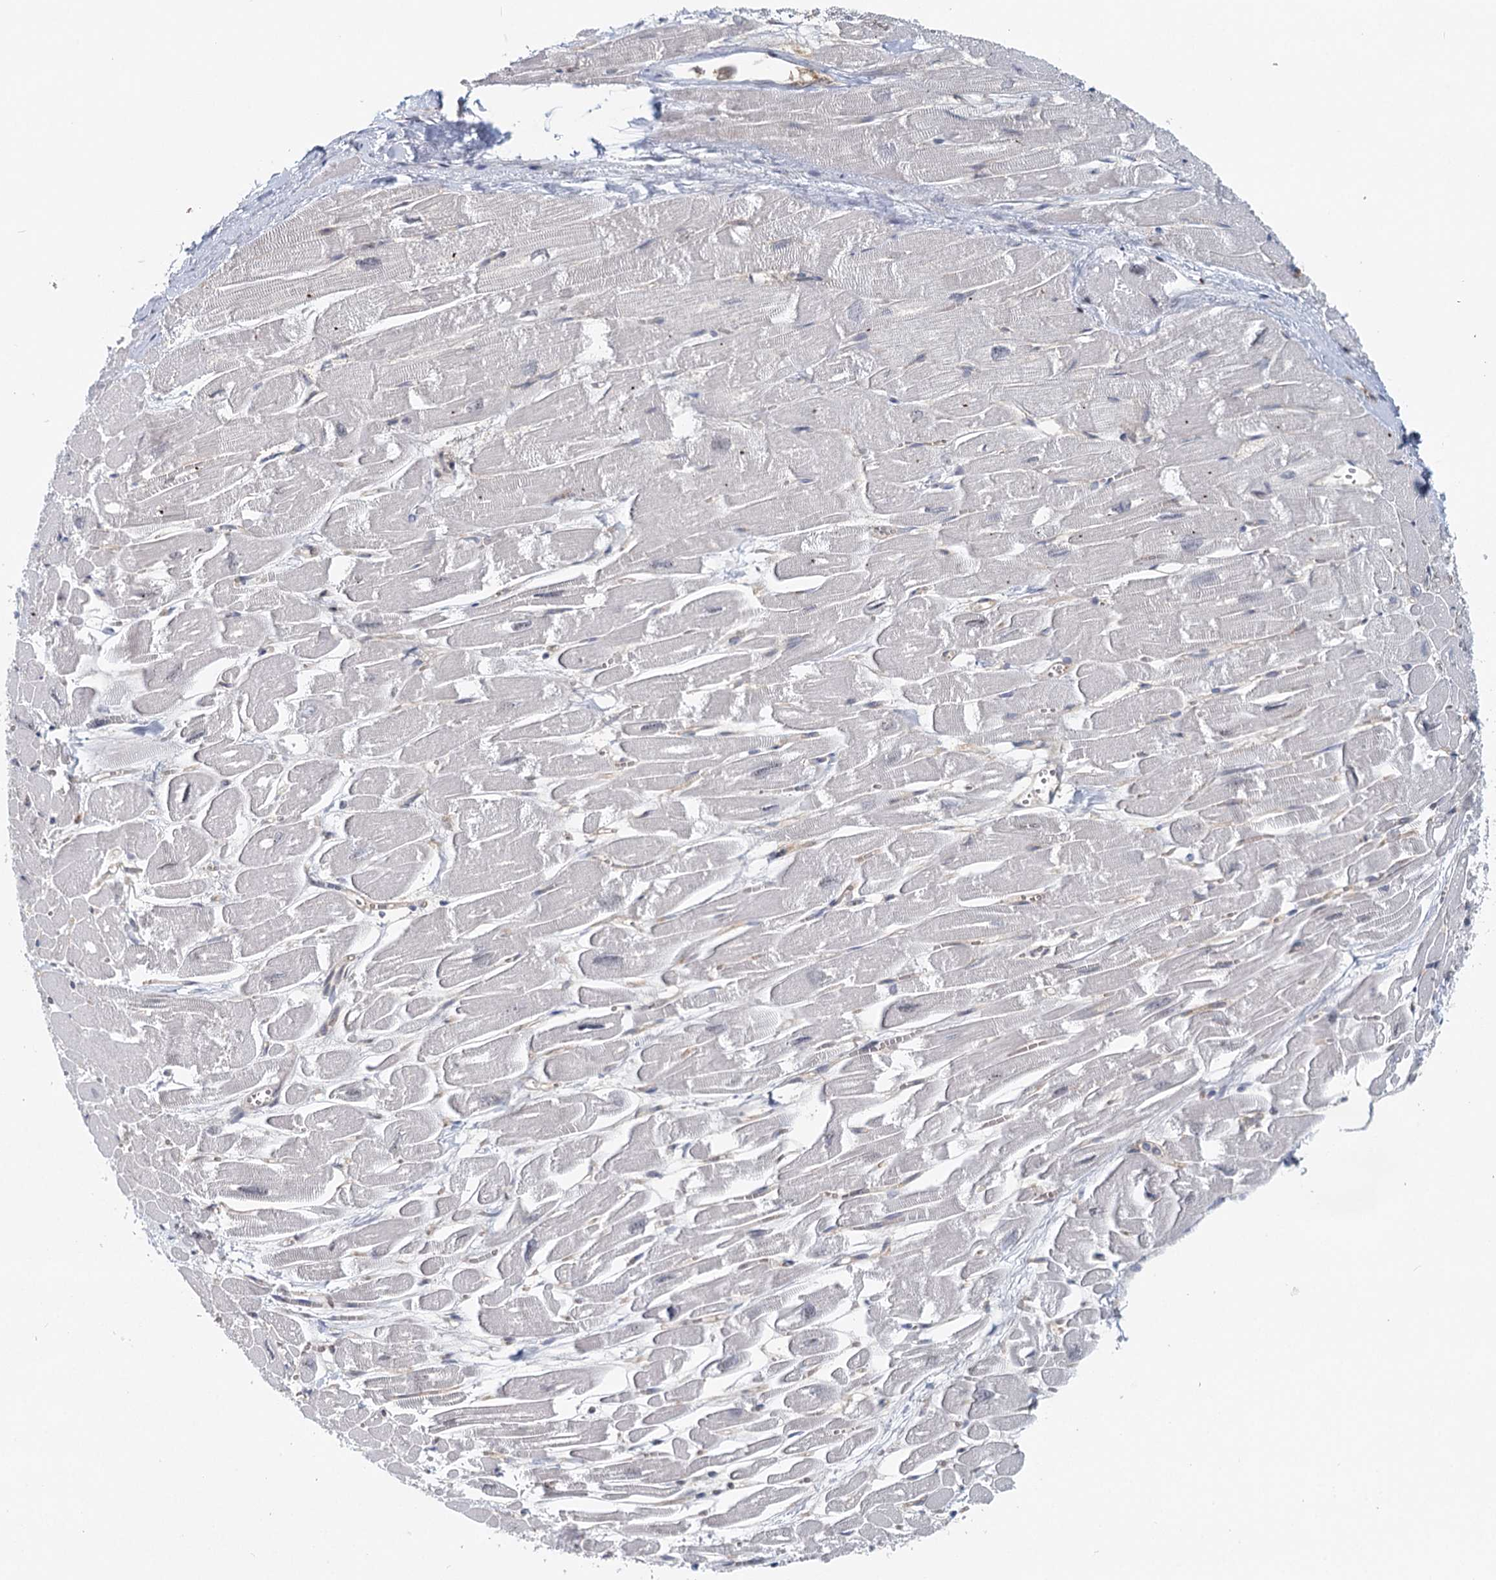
{"staining": {"intensity": "weak", "quantity": "<25%", "location": "nuclear"}, "tissue": "heart muscle", "cell_type": "Cardiomyocytes", "image_type": "normal", "snomed": [{"axis": "morphology", "description": "Normal tissue, NOS"}, {"axis": "topography", "description": "Heart"}], "caption": "Immunohistochemical staining of normal heart muscle displays no significant staining in cardiomyocytes.", "gene": "CDC42SE2", "patient": {"sex": "male", "age": 54}}